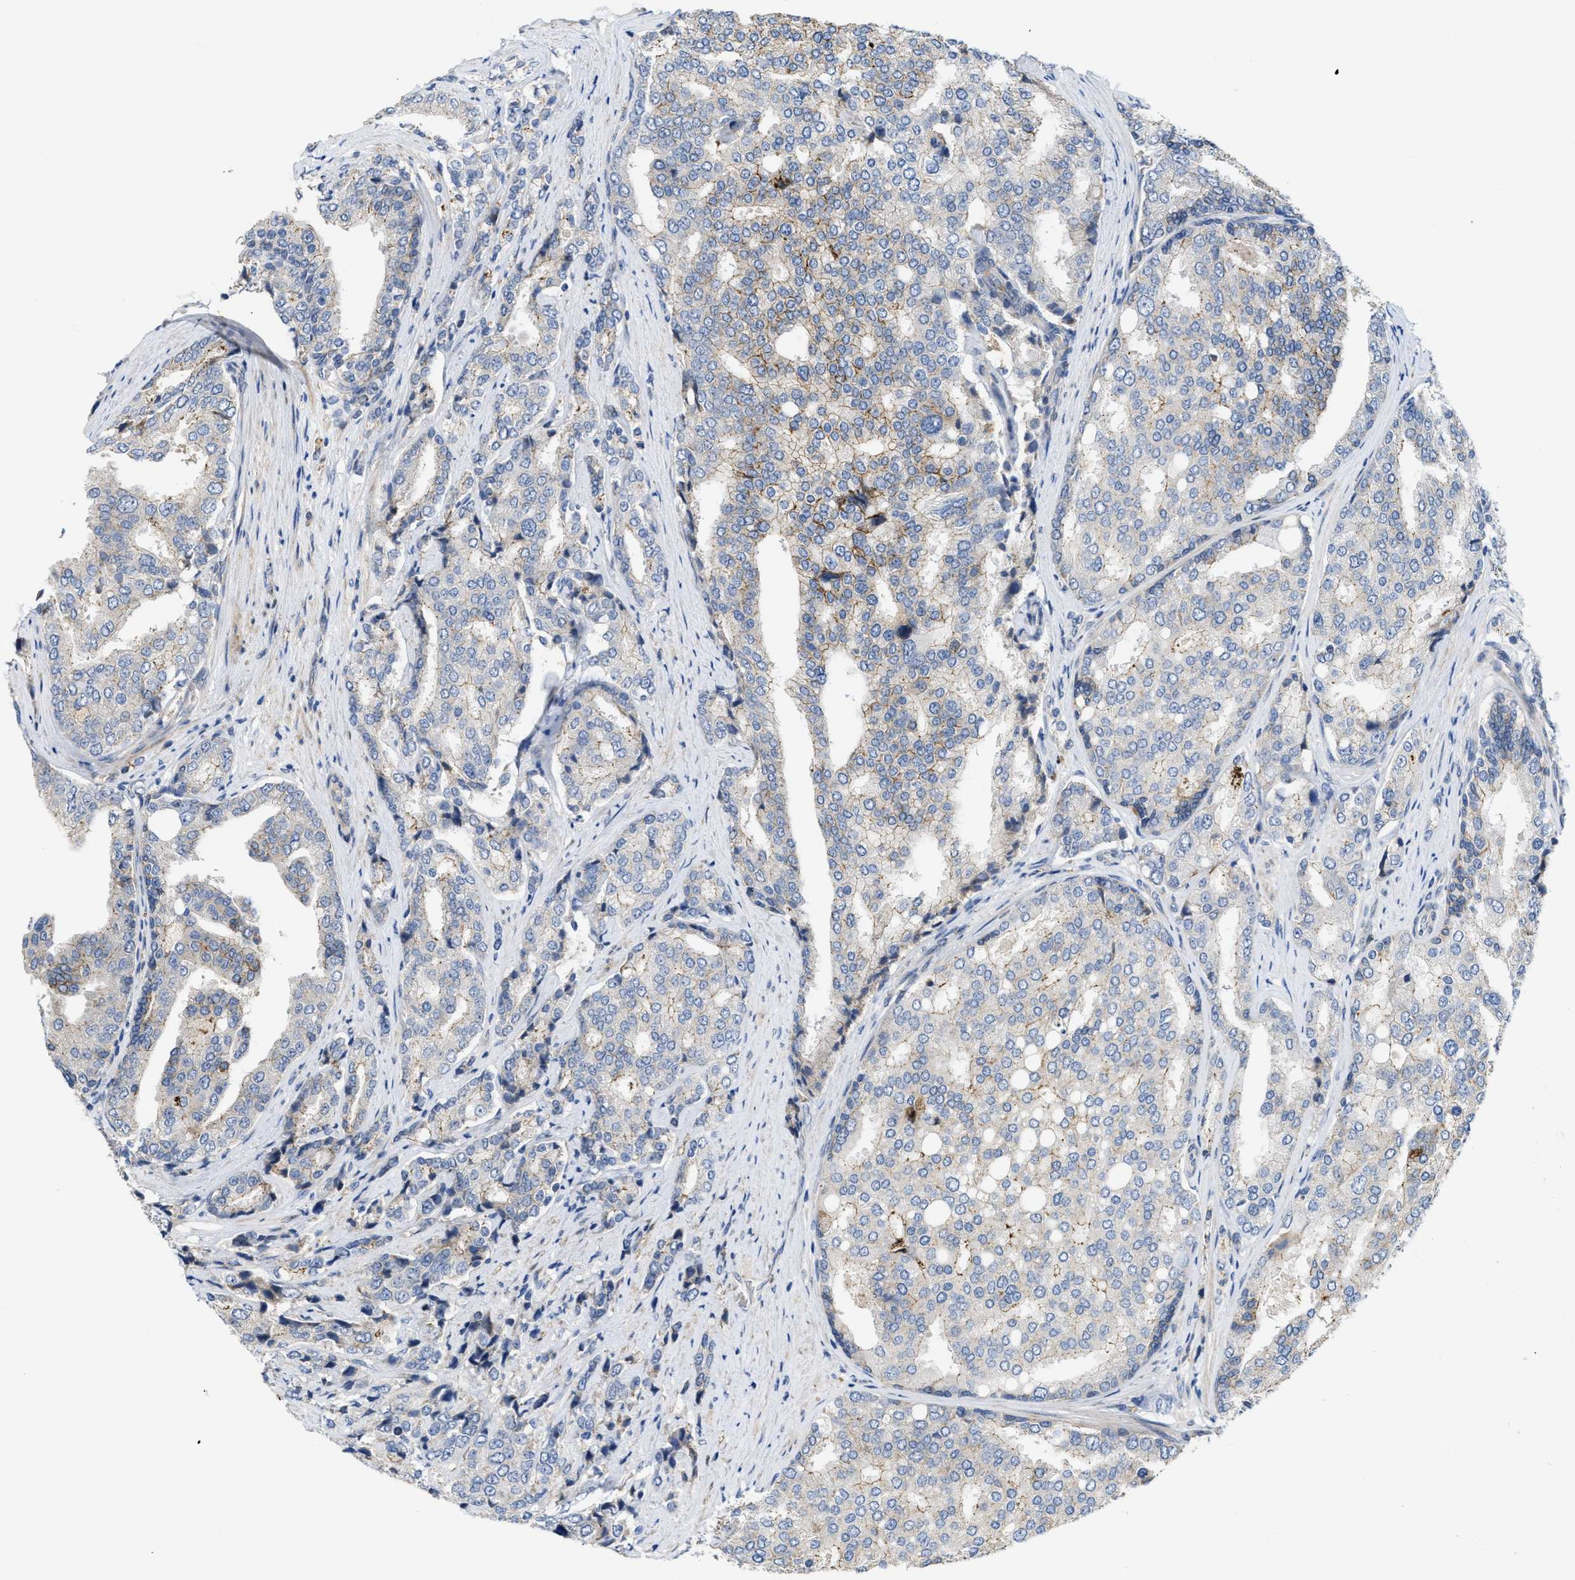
{"staining": {"intensity": "weak", "quantity": "<25%", "location": "cytoplasmic/membranous"}, "tissue": "prostate cancer", "cell_type": "Tumor cells", "image_type": "cancer", "snomed": [{"axis": "morphology", "description": "Adenocarcinoma, High grade"}, {"axis": "topography", "description": "Prostate"}], "caption": "Immunohistochemistry (IHC) of prostate cancer exhibits no staining in tumor cells.", "gene": "CDPF1", "patient": {"sex": "male", "age": 50}}